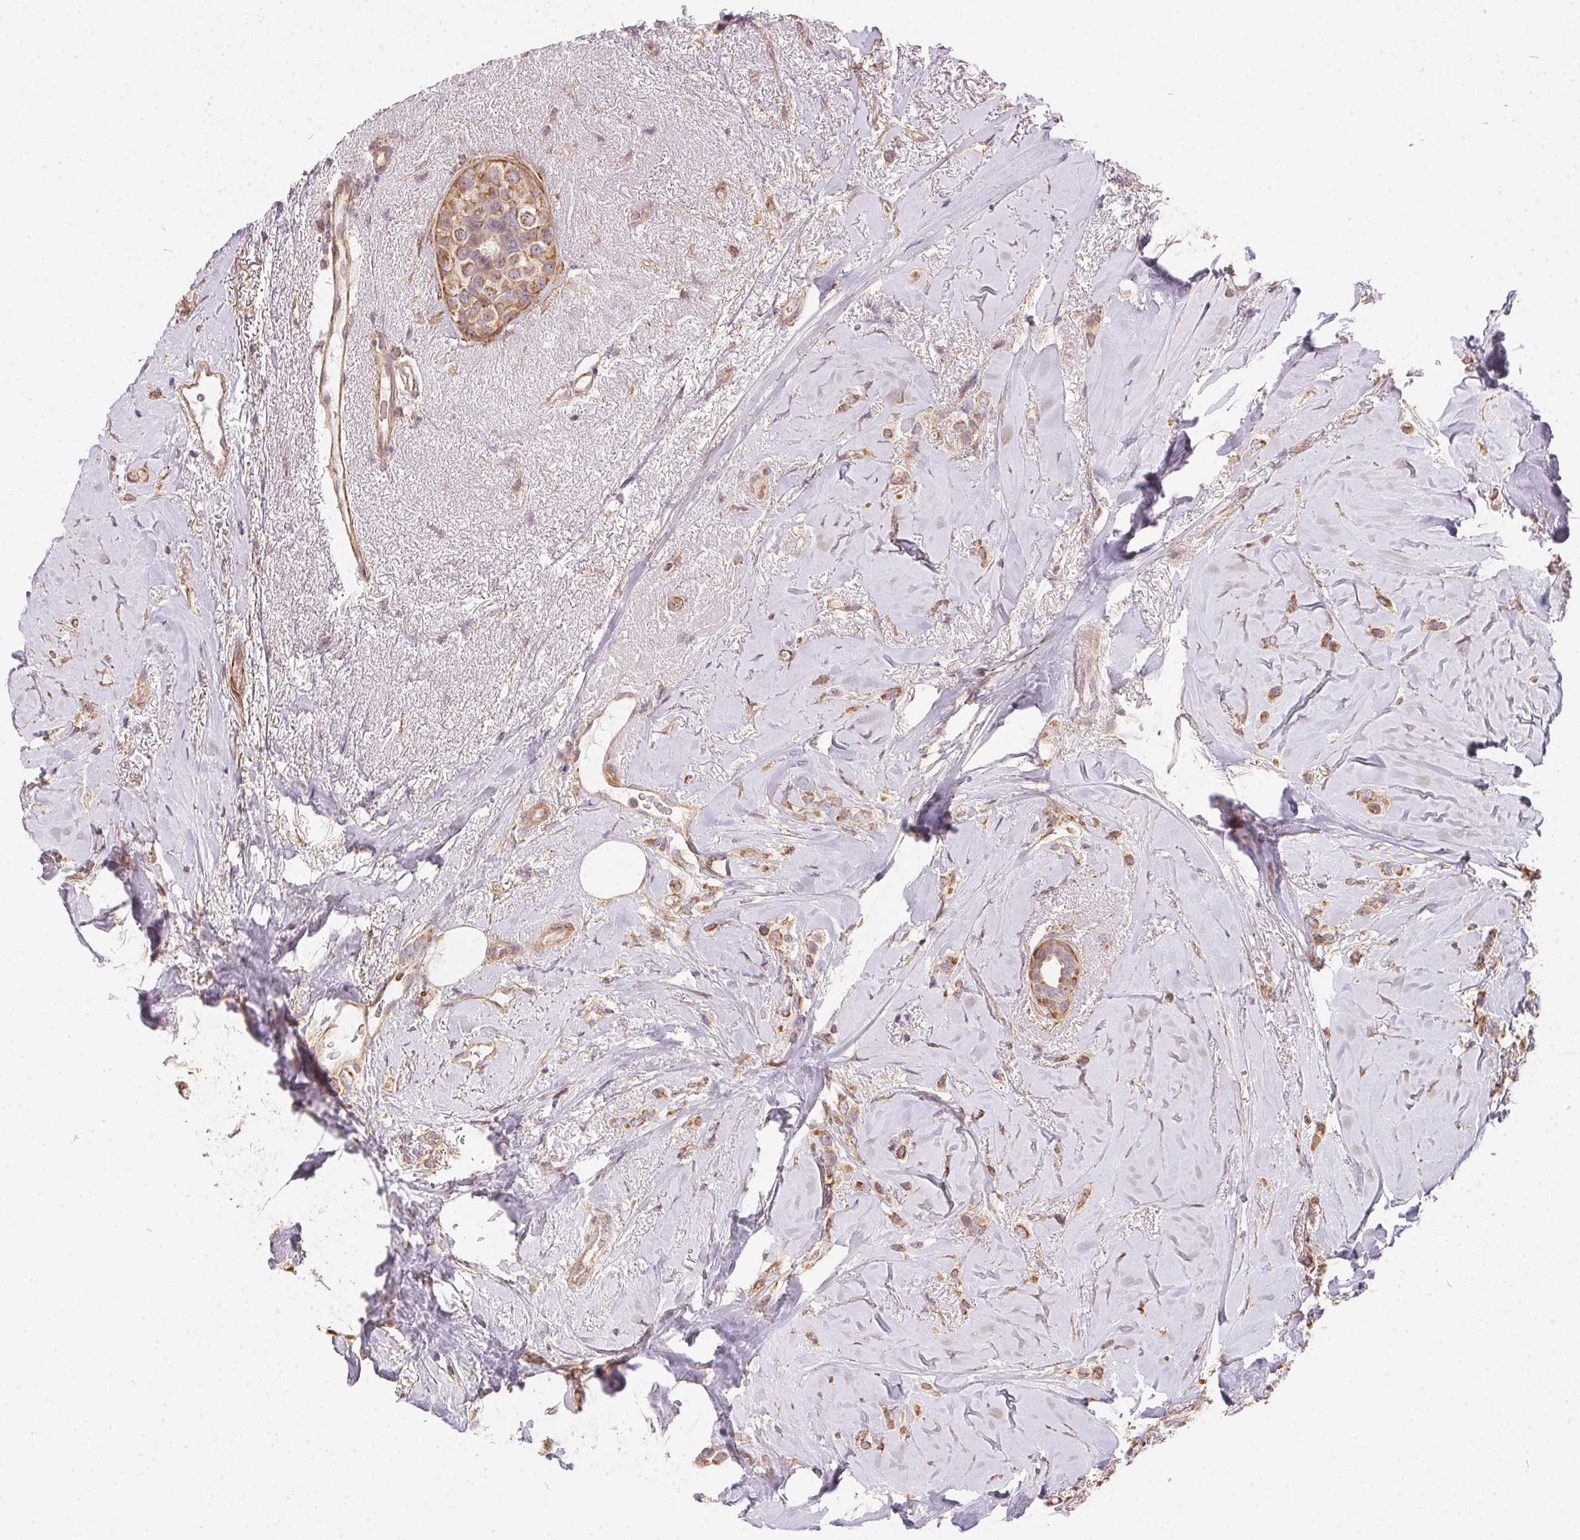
{"staining": {"intensity": "moderate", "quantity": ">75%", "location": "cytoplasmic/membranous"}, "tissue": "breast cancer", "cell_type": "Tumor cells", "image_type": "cancer", "snomed": [{"axis": "morphology", "description": "Lobular carcinoma"}, {"axis": "topography", "description": "Breast"}], "caption": "High-magnification brightfield microscopy of breast lobular carcinoma stained with DAB (brown) and counterstained with hematoxylin (blue). tumor cells exhibit moderate cytoplasmic/membranous expression is appreciated in about>75% of cells.", "gene": "REV3L", "patient": {"sex": "female", "age": 66}}